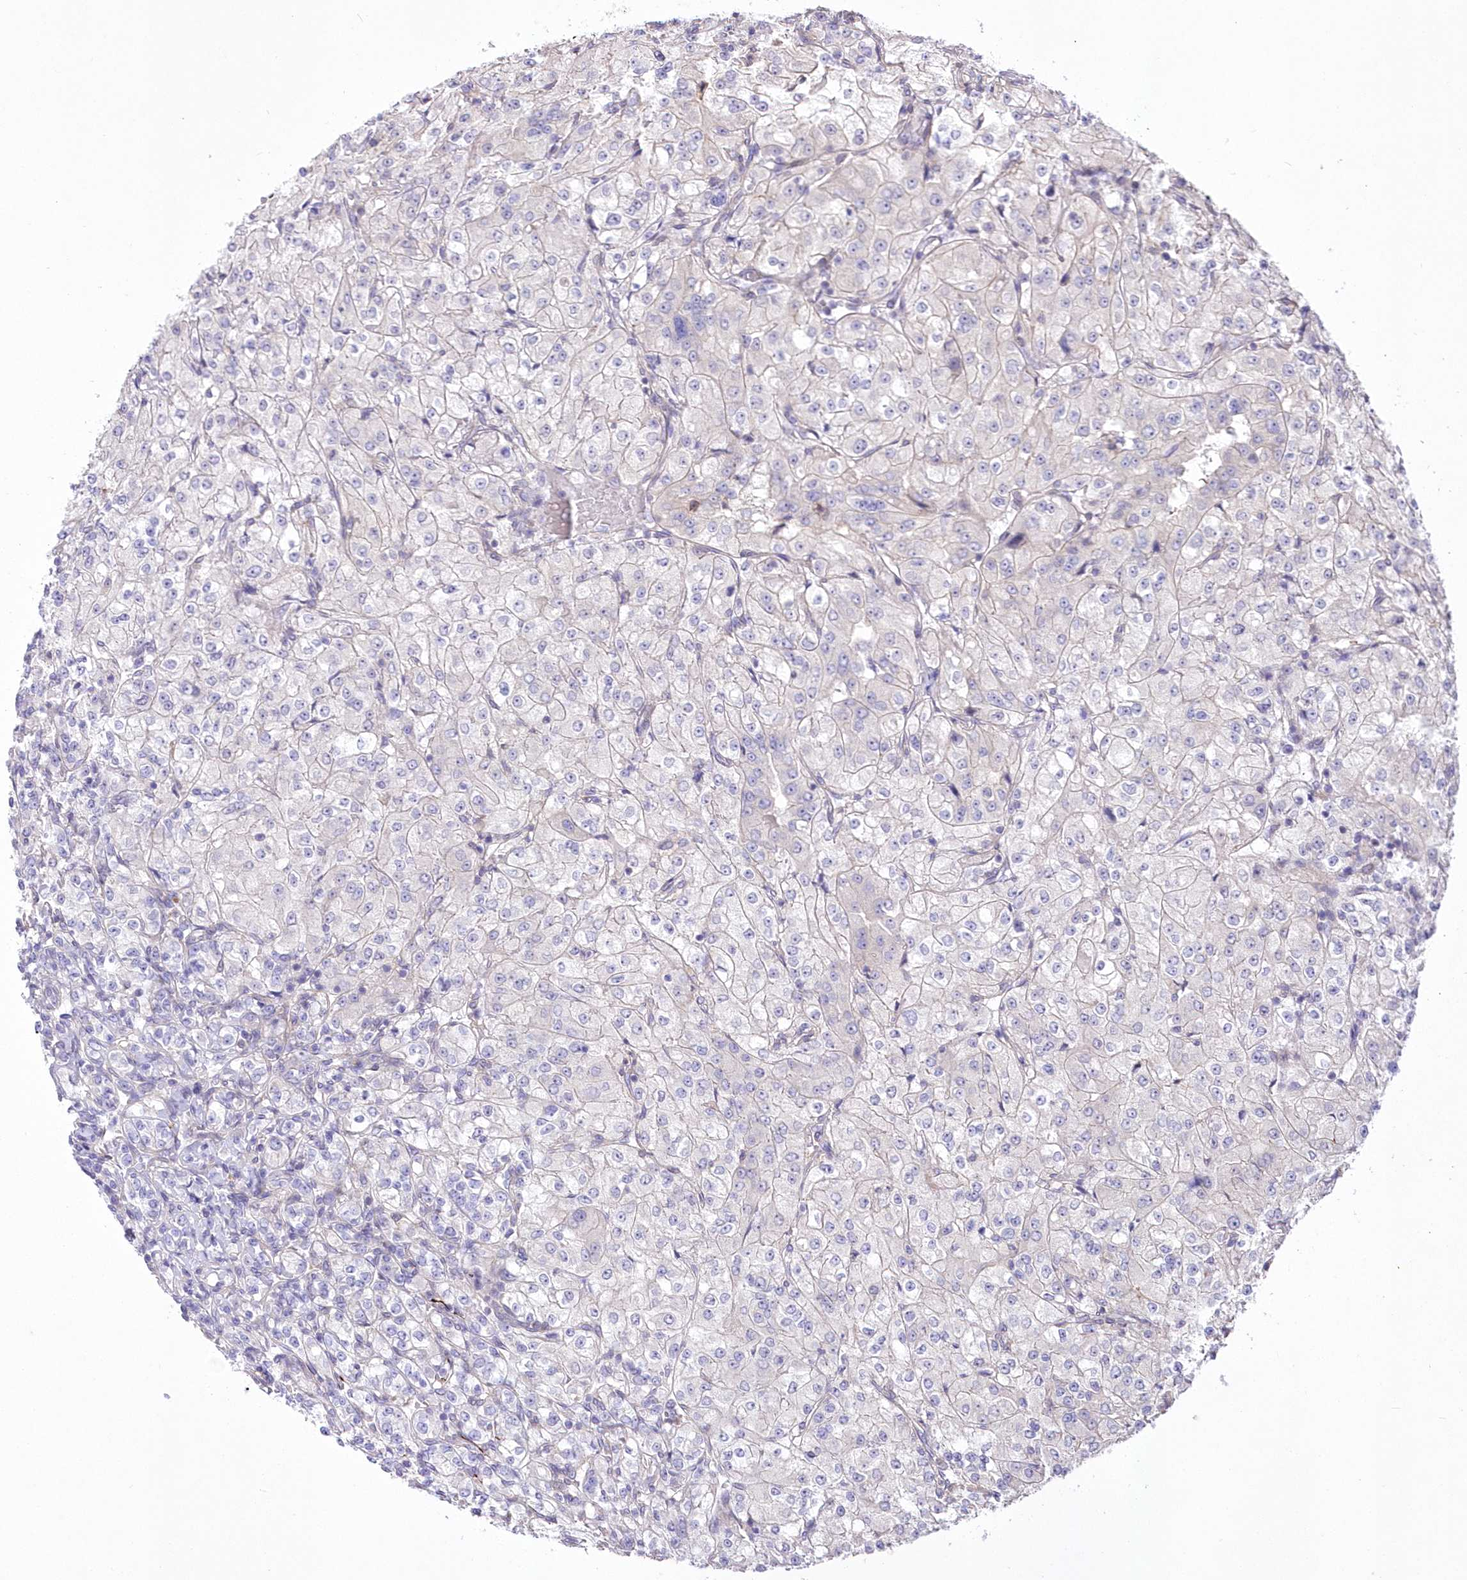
{"staining": {"intensity": "negative", "quantity": "none", "location": "none"}, "tissue": "renal cancer", "cell_type": "Tumor cells", "image_type": "cancer", "snomed": [{"axis": "morphology", "description": "Adenocarcinoma, NOS"}, {"axis": "topography", "description": "Kidney"}], "caption": "DAB immunohistochemical staining of human renal cancer shows no significant expression in tumor cells. (Immunohistochemistry (ihc), brightfield microscopy, high magnification).", "gene": "FAM241B", "patient": {"sex": "male", "age": 77}}